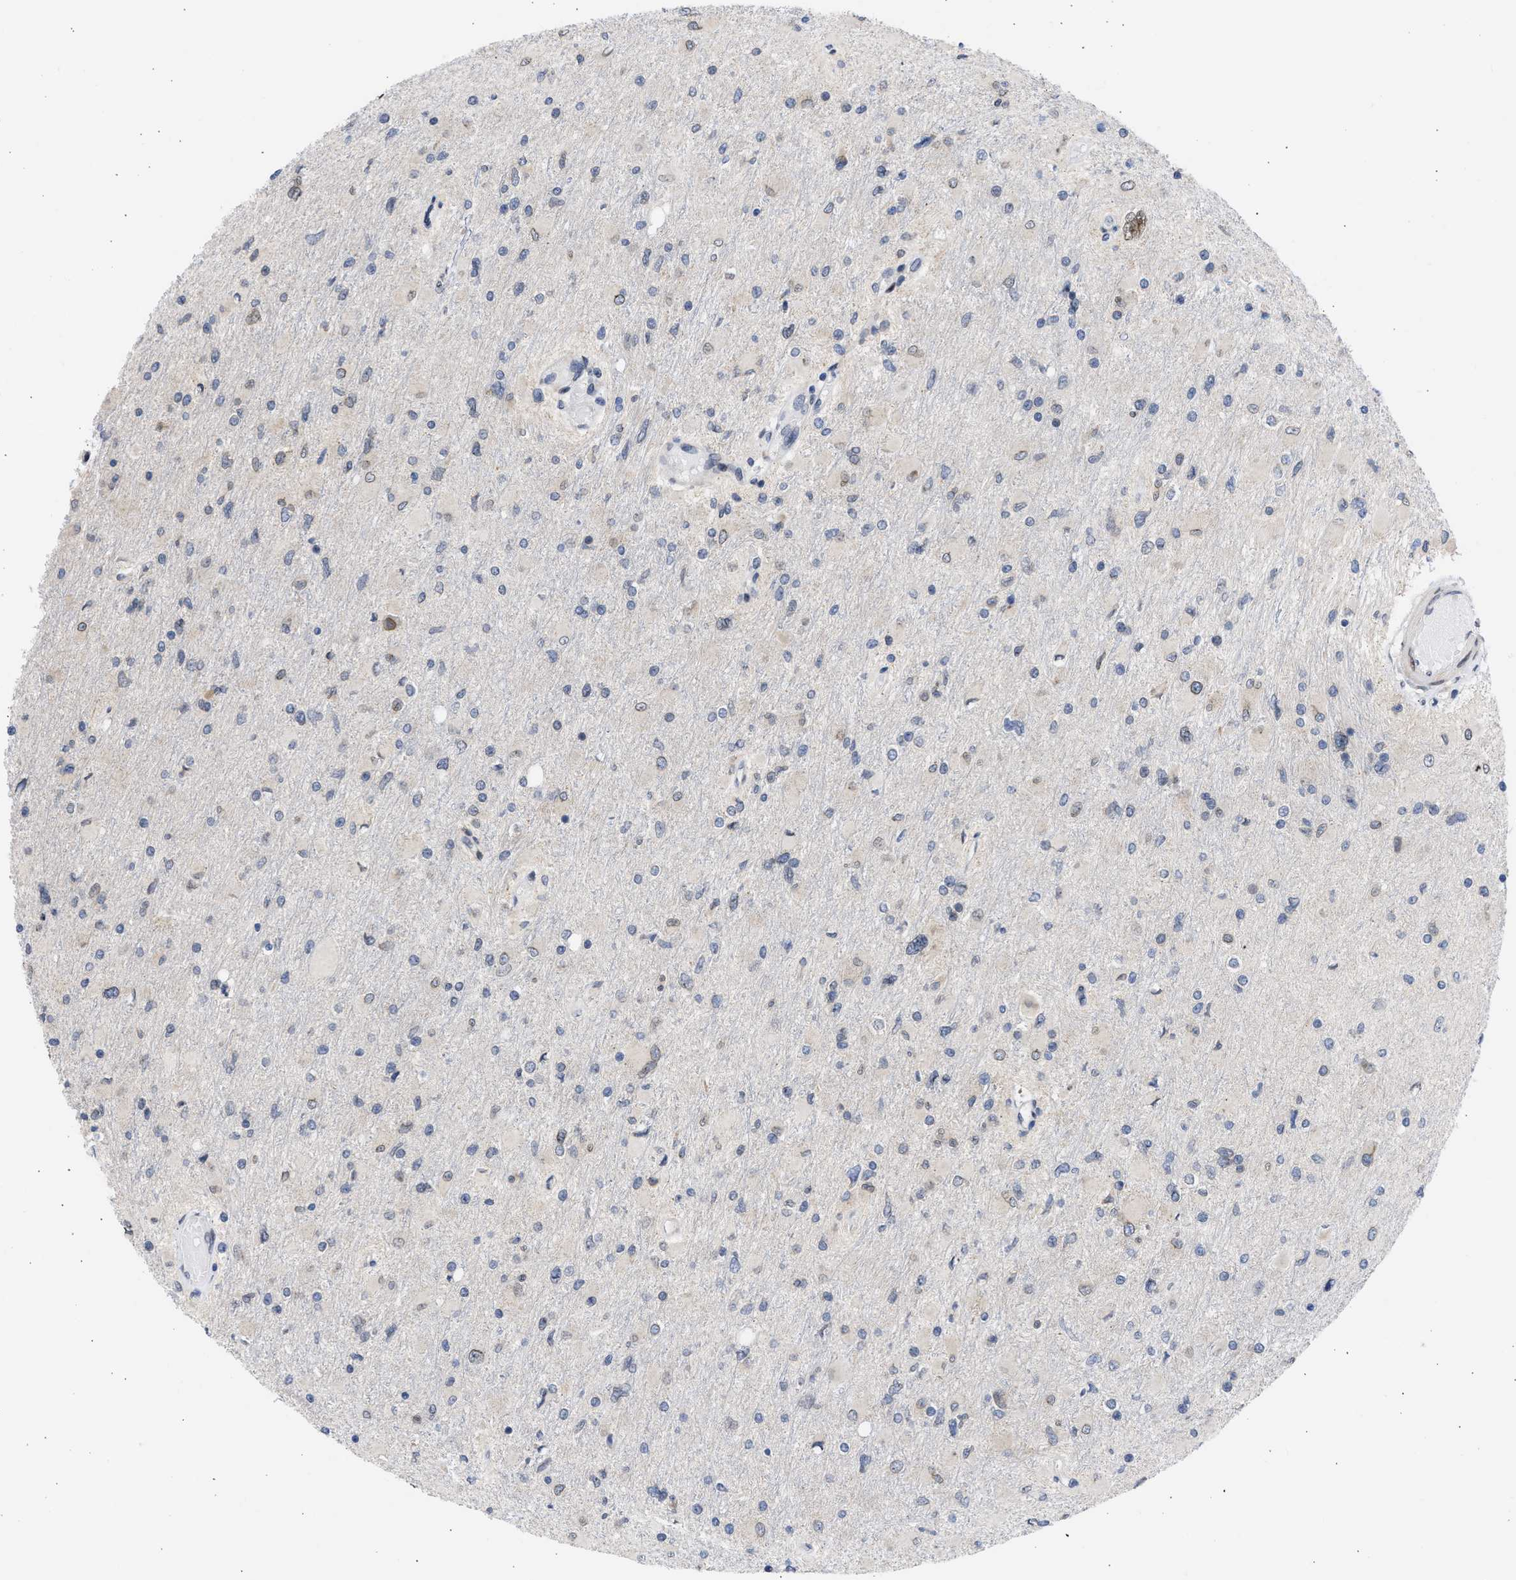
{"staining": {"intensity": "weak", "quantity": "<25%", "location": "nuclear"}, "tissue": "glioma", "cell_type": "Tumor cells", "image_type": "cancer", "snomed": [{"axis": "morphology", "description": "Glioma, malignant, High grade"}, {"axis": "topography", "description": "Cerebral cortex"}], "caption": "An IHC micrograph of glioma is shown. There is no staining in tumor cells of glioma.", "gene": "NUP35", "patient": {"sex": "female", "age": 36}}